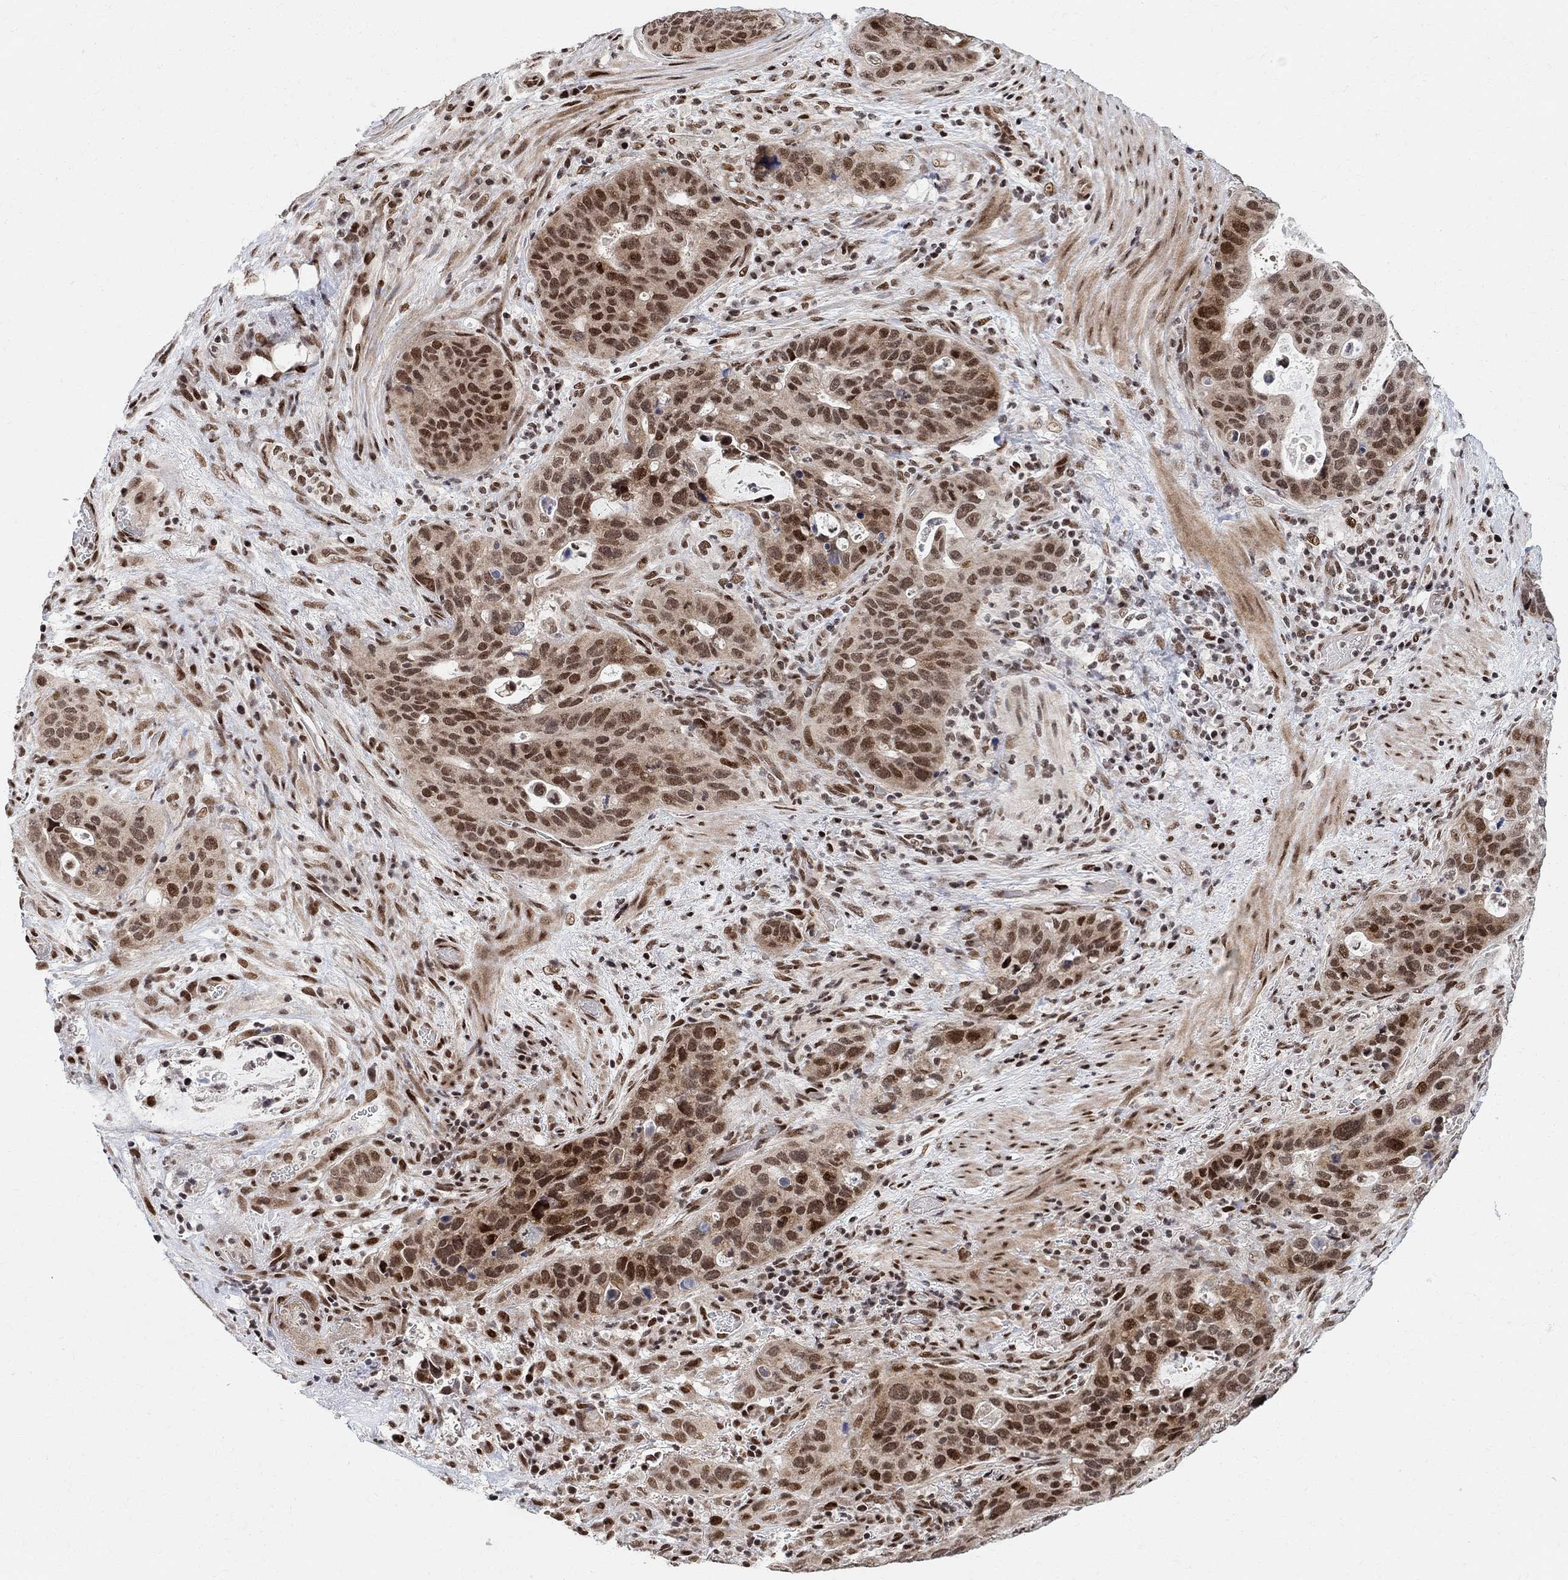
{"staining": {"intensity": "moderate", "quantity": "25%-75%", "location": "nuclear"}, "tissue": "stomach cancer", "cell_type": "Tumor cells", "image_type": "cancer", "snomed": [{"axis": "morphology", "description": "Adenocarcinoma, NOS"}, {"axis": "topography", "description": "Stomach"}], "caption": "Protein expression analysis of stomach adenocarcinoma demonstrates moderate nuclear expression in approximately 25%-75% of tumor cells.", "gene": "E4F1", "patient": {"sex": "male", "age": 54}}